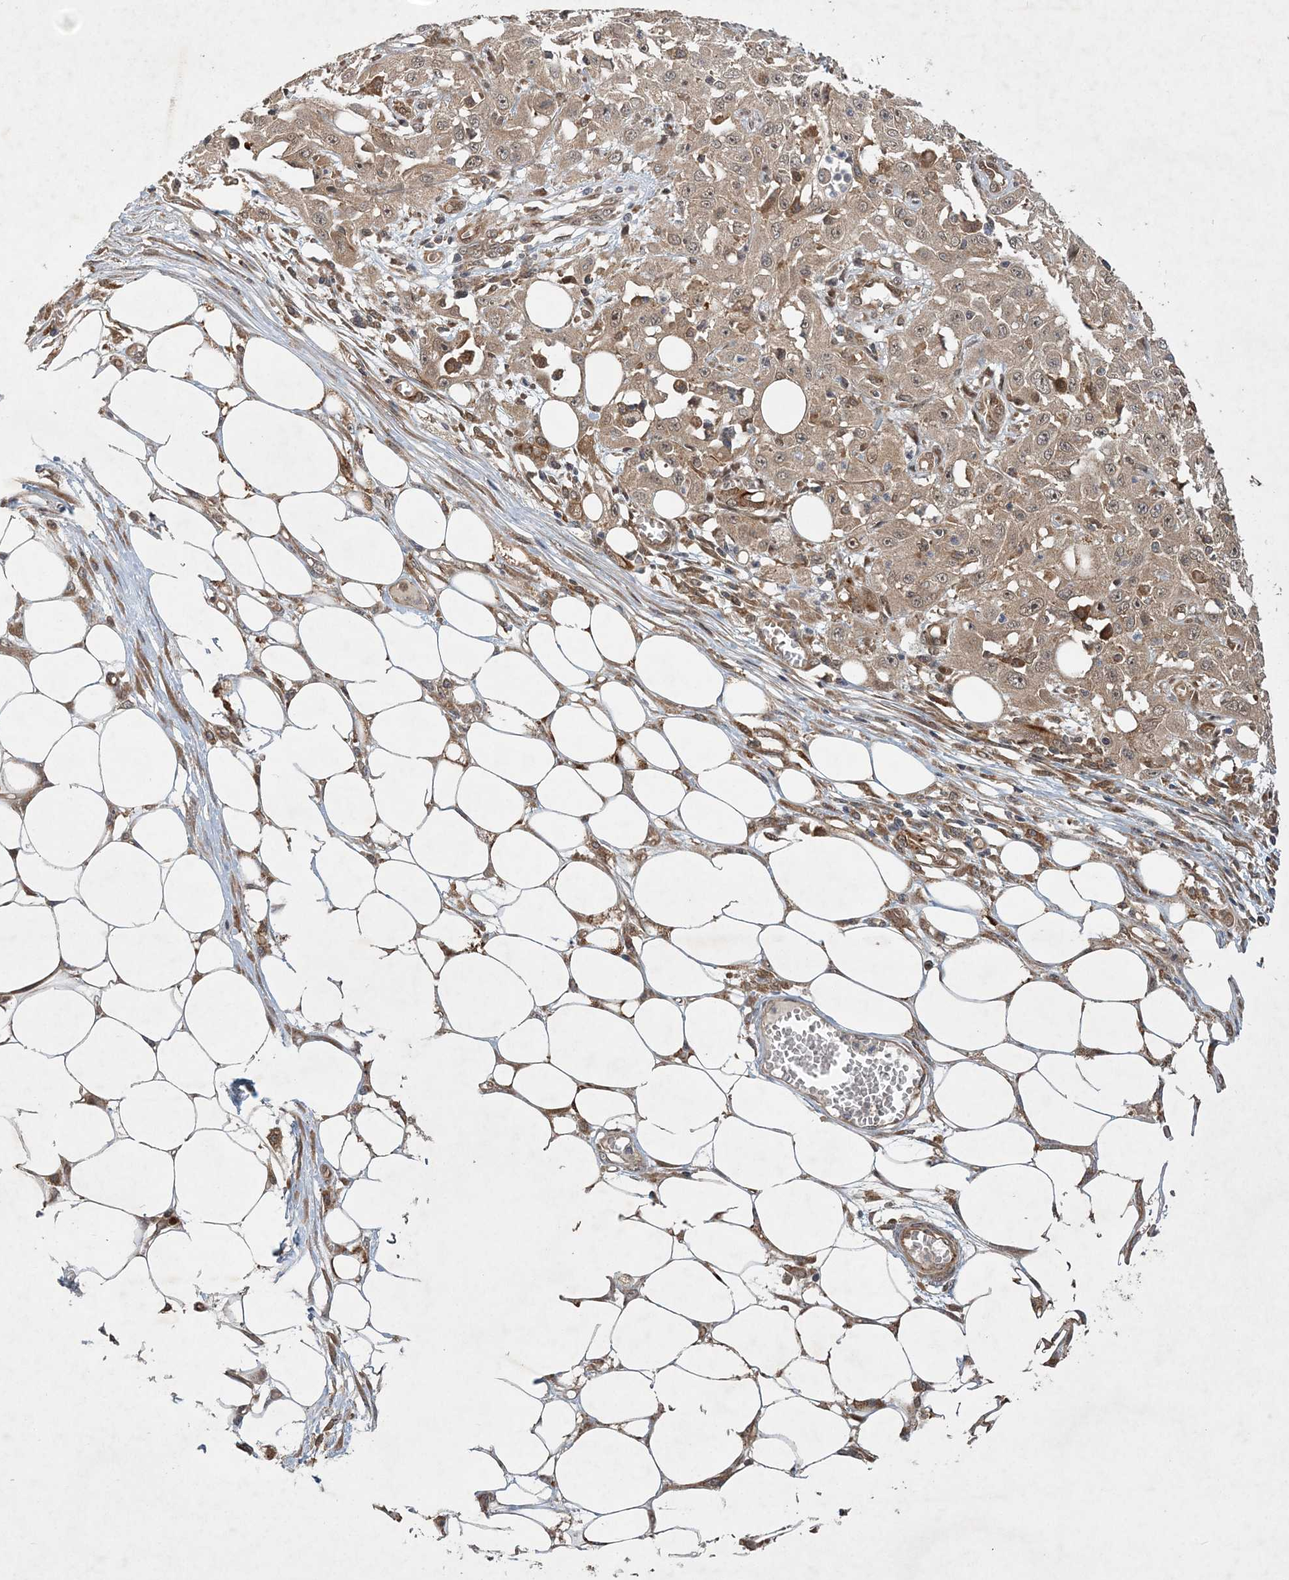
{"staining": {"intensity": "weak", "quantity": "25%-75%", "location": "cytoplasmic/membranous"}, "tissue": "skin cancer", "cell_type": "Tumor cells", "image_type": "cancer", "snomed": [{"axis": "morphology", "description": "Squamous cell carcinoma, NOS"}, {"axis": "morphology", "description": "Squamous cell carcinoma, metastatic, NOS"}, {"axis": "topography", "description": "Skin"}, {"axis": "topography", "description": "Lymph node"}], "caption": "Protein analysis of squamous cell carcinoma (skin) tissue shows weak cytoplasmic/membranous staining in approximately 25%-75% of tumor cells.", "gene": "UBTD2", "patient": {"sex": "male", "age": 75}}